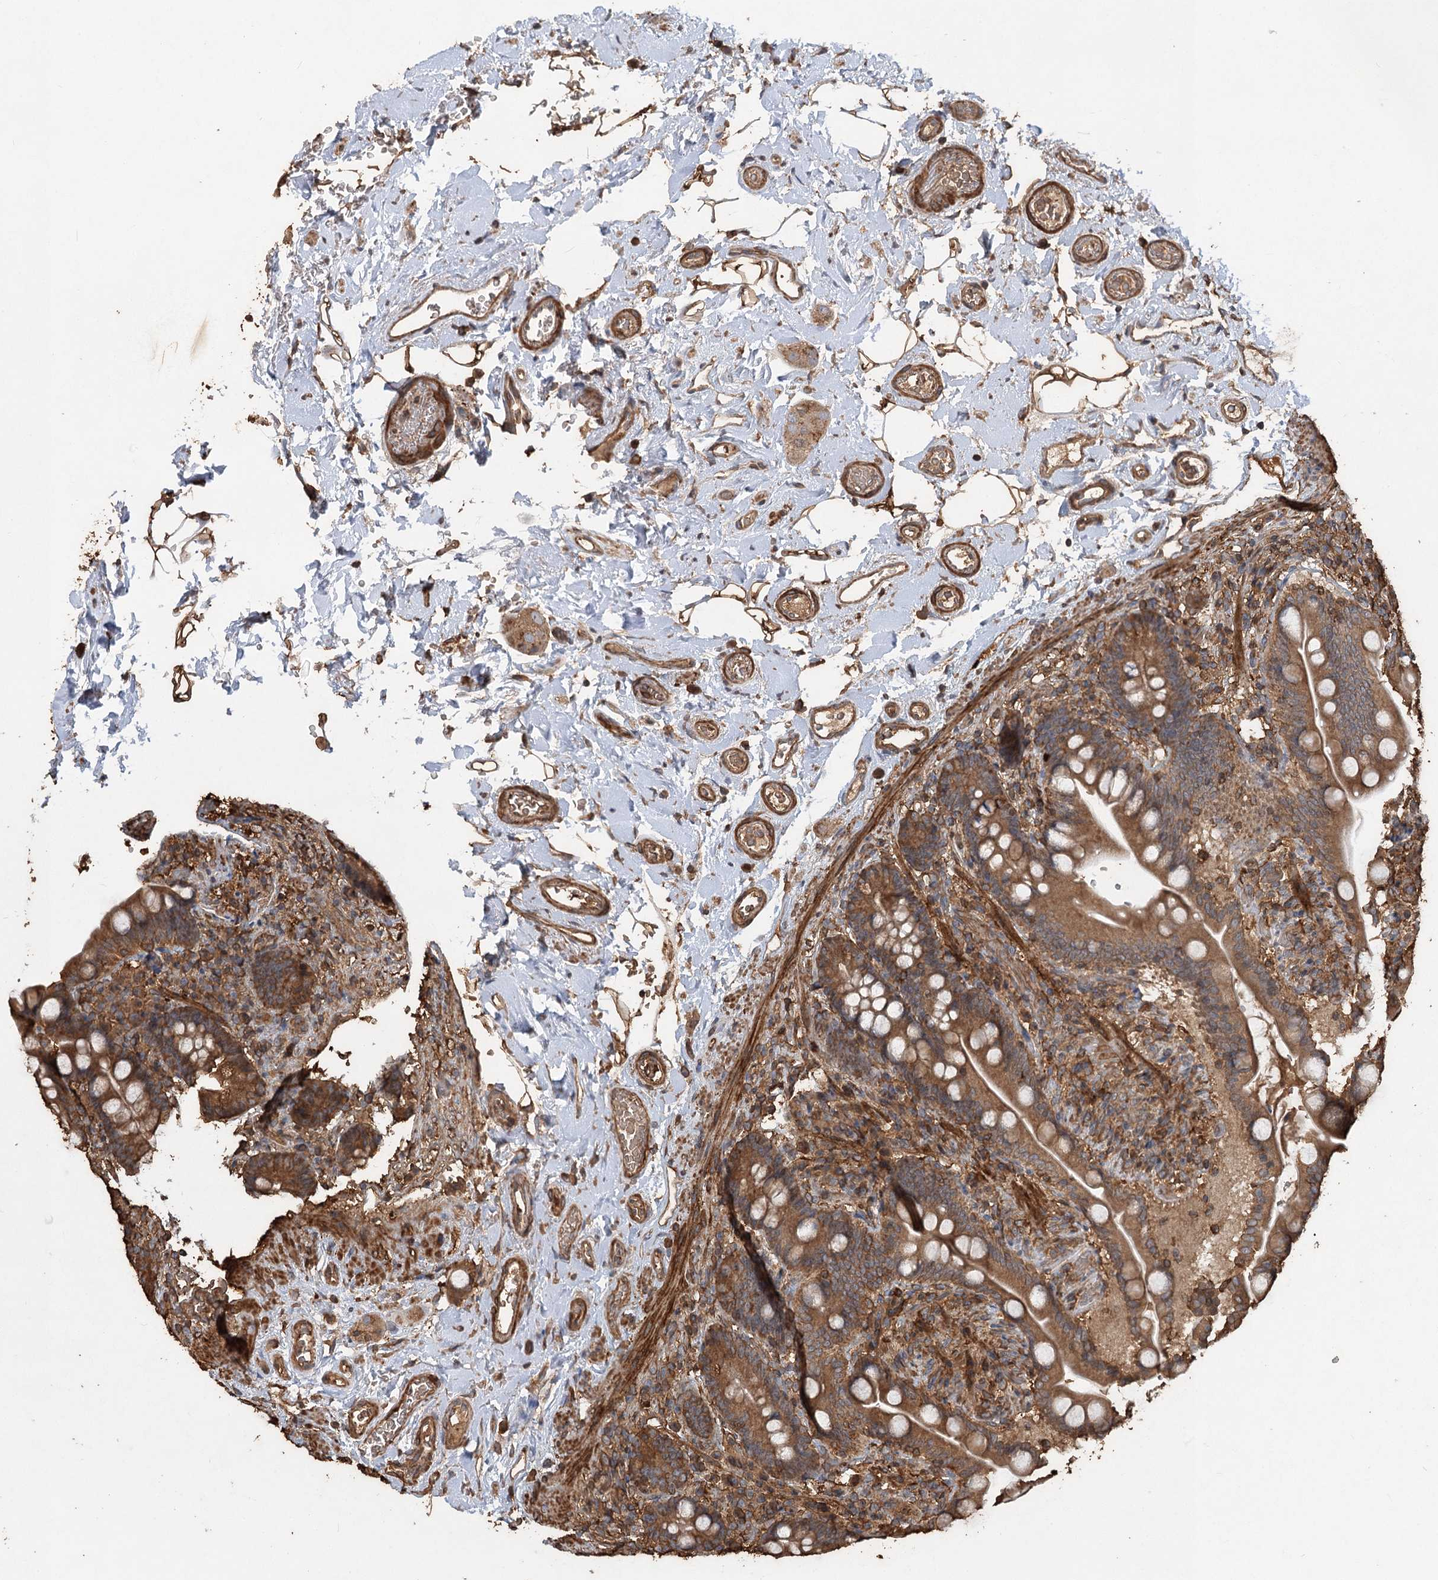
{"staining": {"intensity": "strong", "quantity": ">75%", "location": "cytoplasmic/membranous"}, "tissue": "colon", "cell_type": "Endothelial cells", "image_type": "normal", "snomed": [{"axis": "morphology", "description": "Normal tissue, NOS"}, {"axis": "topography", "description": "Smooth muscle"}, {"axis": "topography", "description": "Colon"}], "caption": "Immunohistochemical staining of unremarkable colon displays strong cytoplasmic/membranous protein expression in about >75% of endothelial cells. Nuclei are stained in blue.", "gene": "PIK3C2A", "patient": {"sex": "male", "age": 73}}